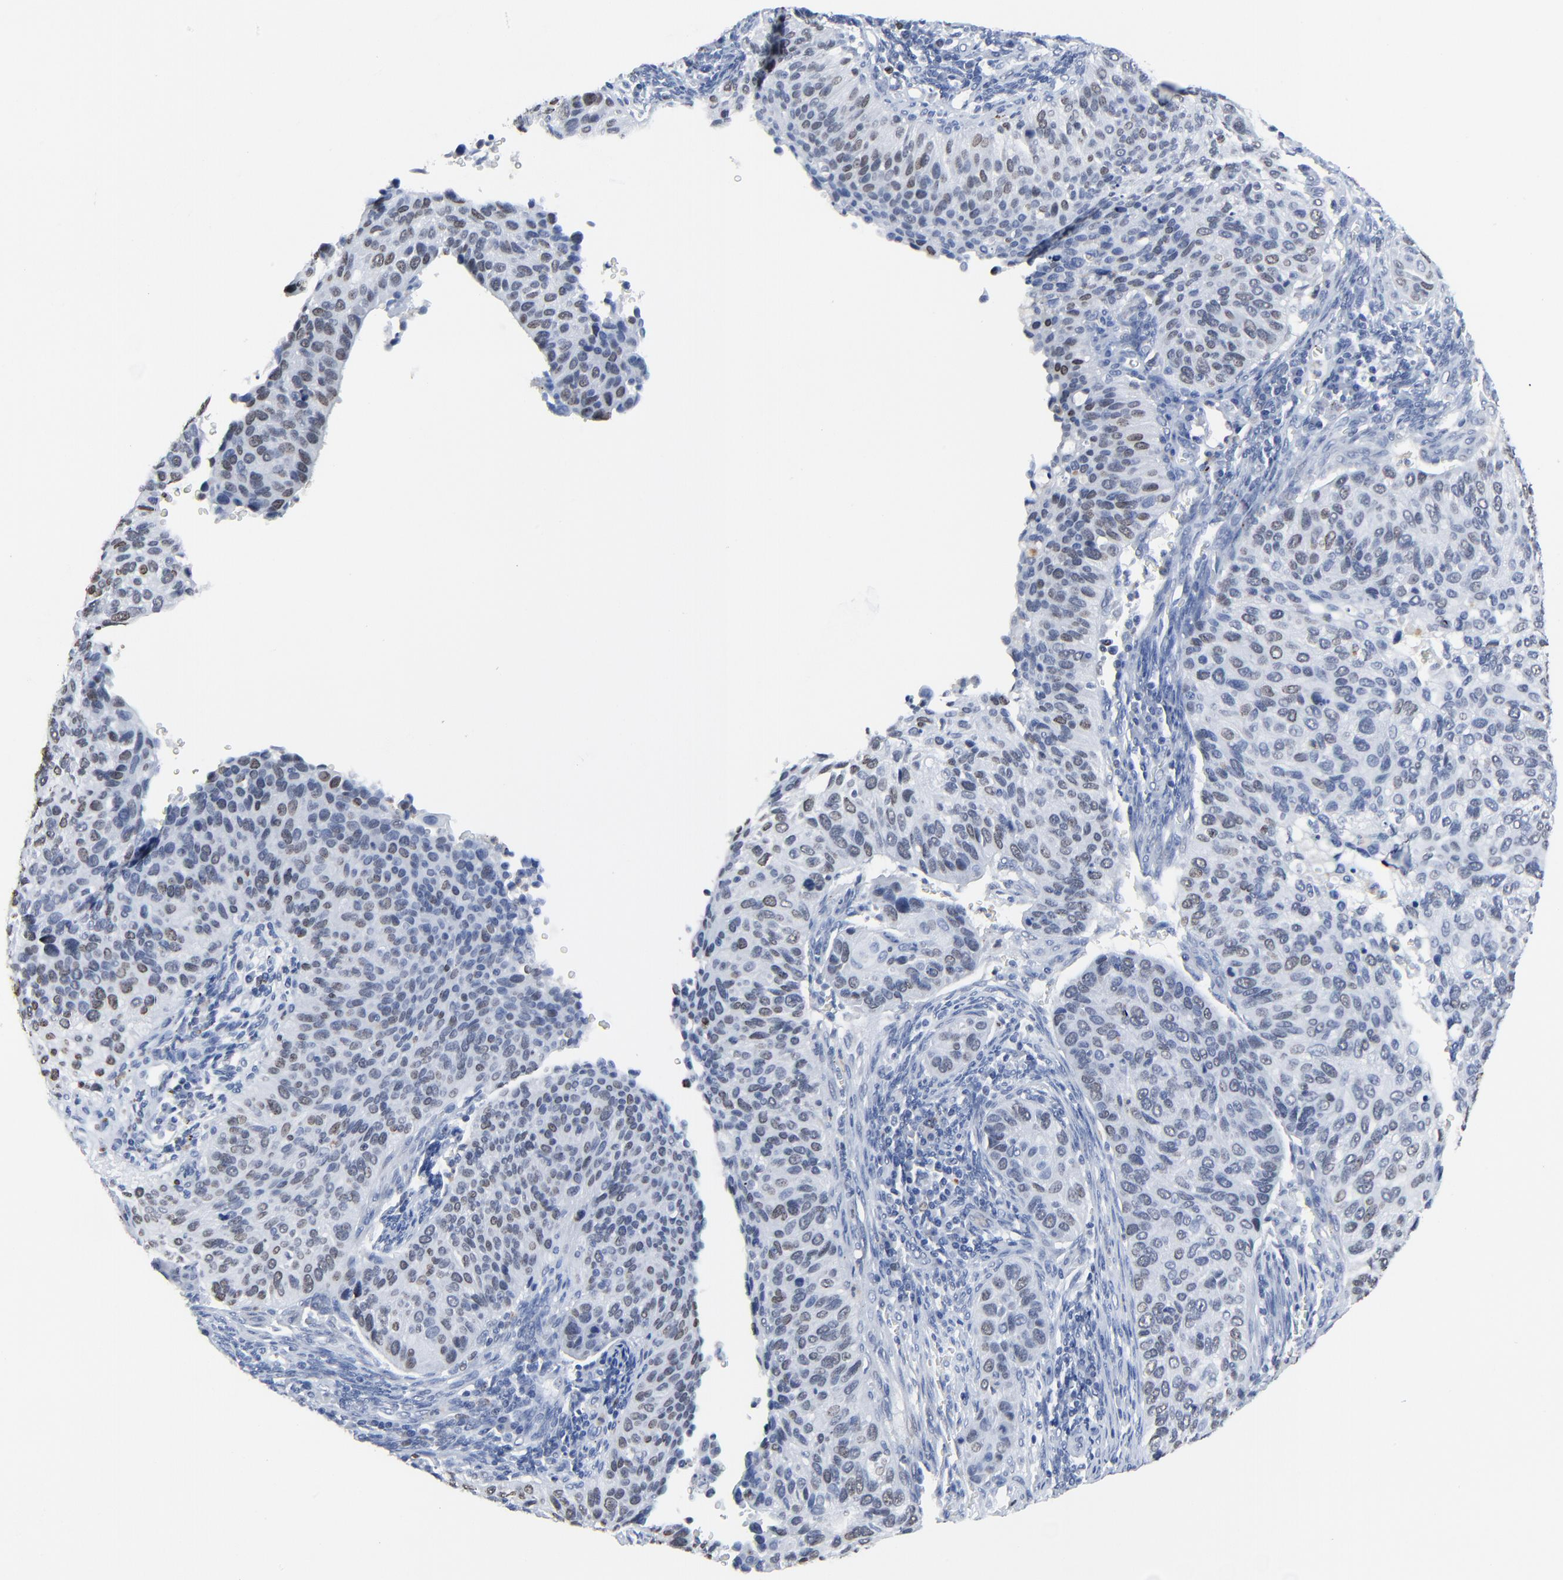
{"staining": {"intensity": "weak", "quantity": "25%-75%", "location": "nuclear"}, "tissue": "cervical cancer", "cell_type": "Tumor cells", "image_type": "cancer", "snomed": [{"axis": "morphology", "description": "Adenocarcinoma, NOS"}, {"axis": "topography", "description": "Cervix"}], "caption": "Brown immunohistochemical staining in human cervical cancer displays weak nuclear staining in about 25%-75% of tumor cells.", "gene": "BIRC3", "patient": {"sex": "female", "age": 29}}